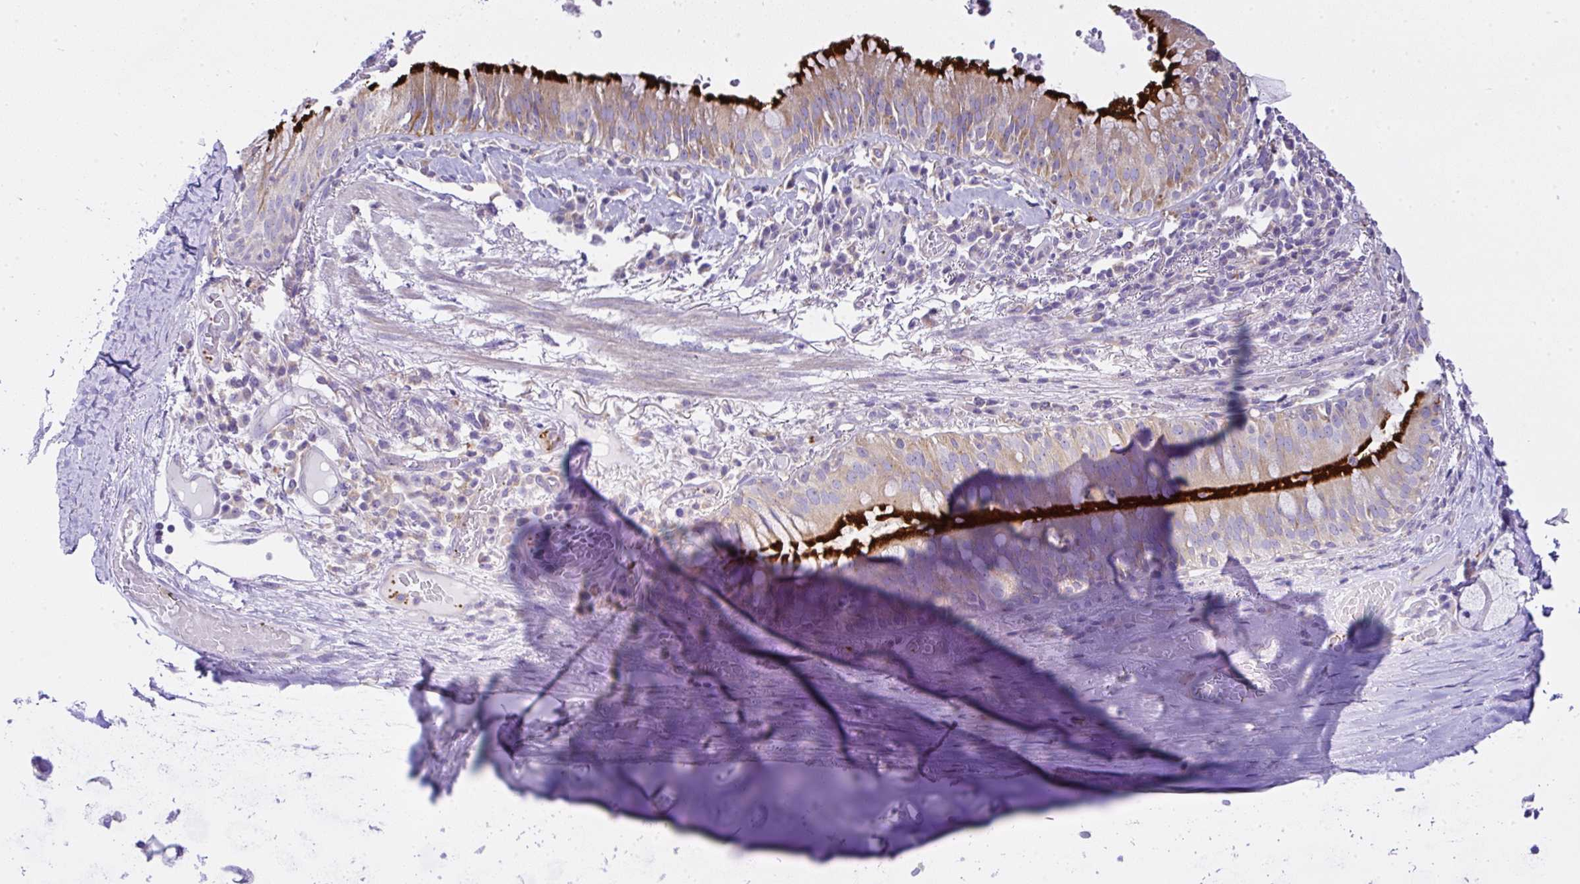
{"staining": {"intensity": "negative", "quantity": "none", "location": "none"}, "tissue": "adipose tissue", "cell_type": "Adipocytes", "image_type": "normal", "snomed": [{"axis": "morphology", "description": "Normal tissue, NOS"}, {"axis": "topography", "description": "Cartilage tissue"}, {"axis": "topography", "description": "Bronchus"}], "caption": "IHC micrograph of normal adipose tissue: adipose tissue stained with DAB reveals no significant protein staining in adipocytes. (DAB (3,3'-diaminobenzidine) IHC, high magnification).", "gene": "CCDC142", "patient": {"sex": "male", "age": 56}}